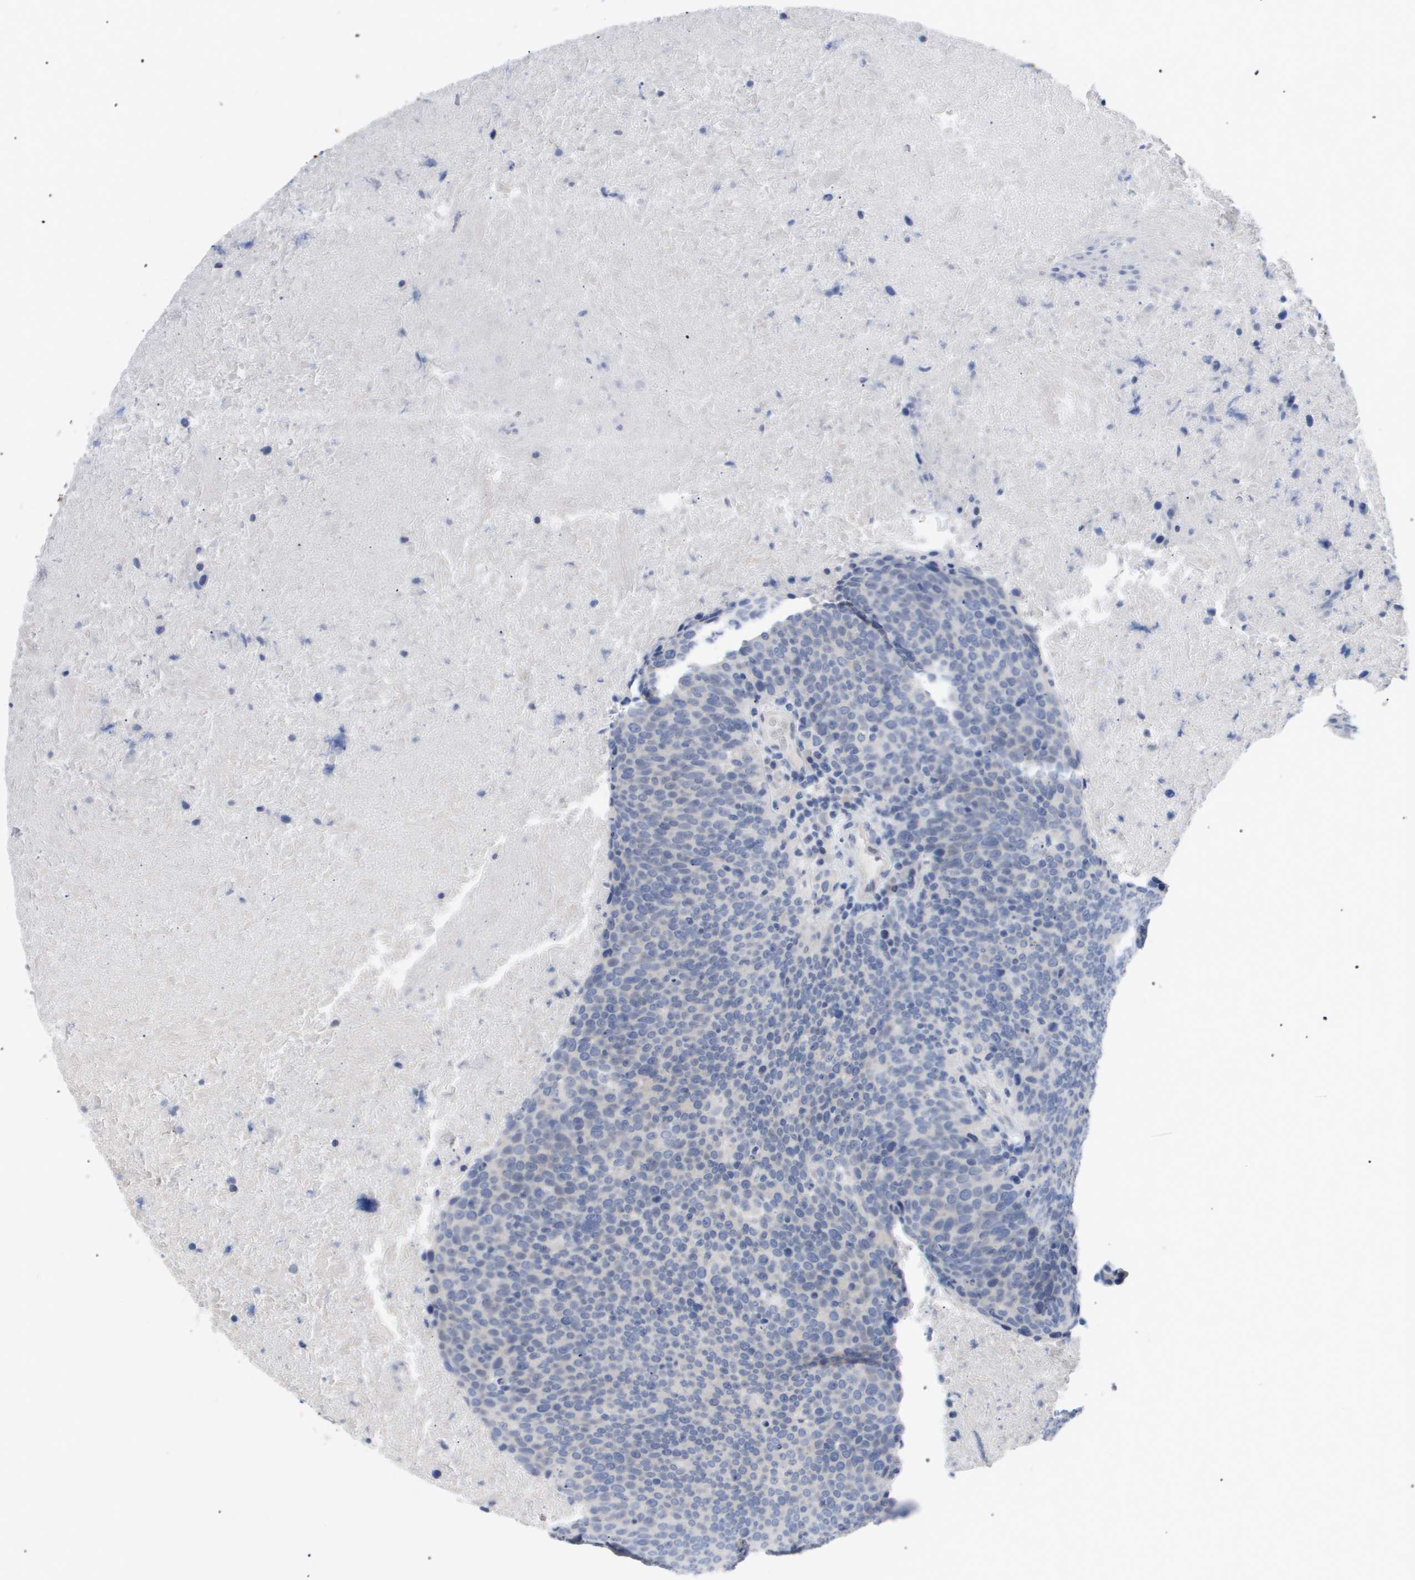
{"staining": {"intensity": "negative", "quantity": "none", "location": "none"}, "tissue": "head and neck cancer", "cell_type": "Tumor cells", "image_type": "cancer", "snomed": [{"axis": "morphology", "description": "Squamous cell carcinoma, NOS"}, {"axis": "morphology", "description": "Squamous cell carcinoma, metastatic, NOS"}, {"axis": "topography", "description": "Lymph node"}, {"axis": "topography", "description": "Head-Neck"}], "caption": "Human head and neck cancer stained for a protein using immunohistochemistry (IHC) exhibits no expression in tumor cells.", "gene": "CAV3", "patient": {"sex": "male", "age": 62}}